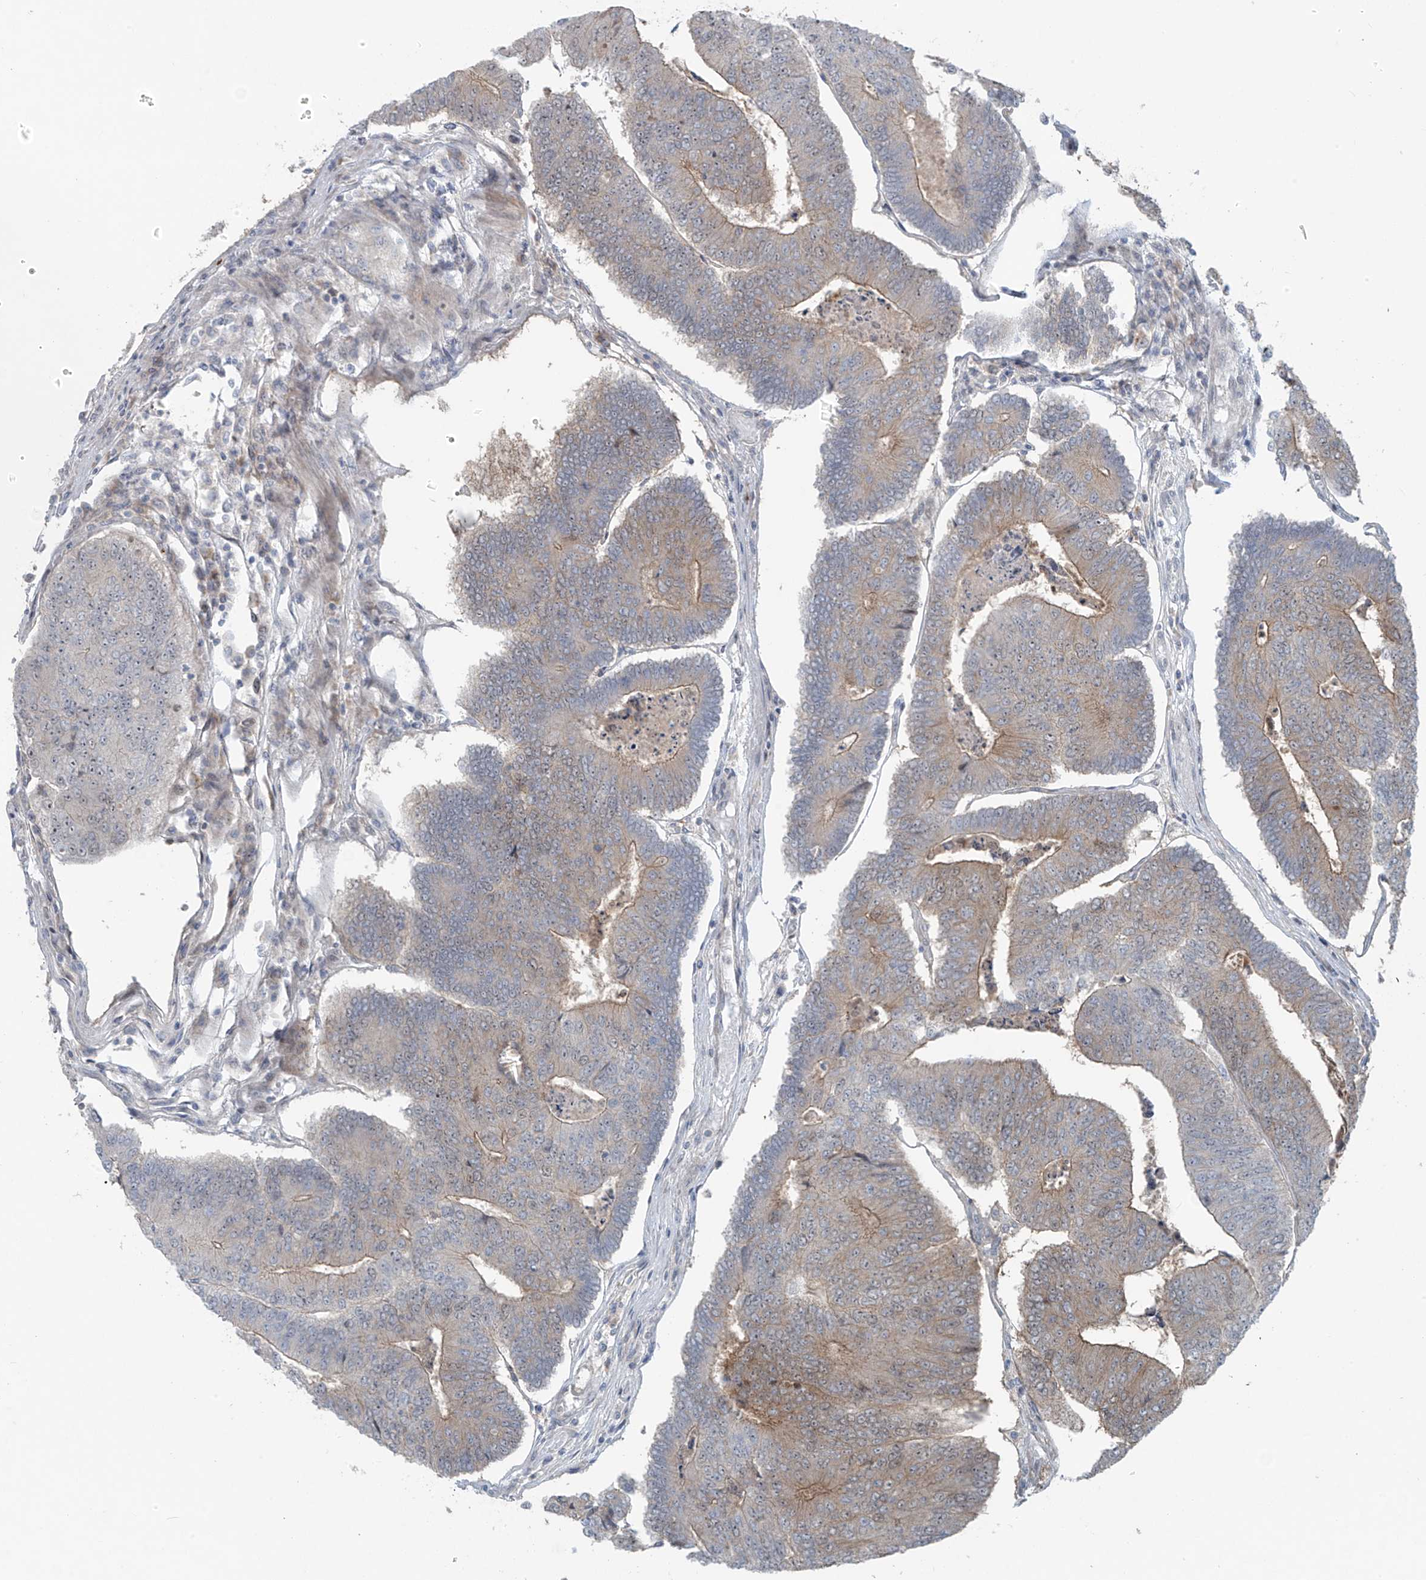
{"staining": {"intensity": "moderate", "quantity": ">75%", "location": "cytoplasmic/membranous"}, "tissue": "colorectal cancer", "cell_type": "Tumor cells", "image_type": "cancer", "snomed": [{"axis": "morphology", "description": "Adenocarcinoma, NOS"}, {"axis": "topography", "description": "Colon"}], "caption": "Immunohistochemical staining of colorectal cancer demonstrates moderate cytoplasmic/membranous protein staining in approximately >75% of tumor cells. The staining was performed using DAB (3,3'-diaminobenzidine), with brown indicating positive protein expression. Nuclei are stained blue with hematoxylin.", "gene": "PPAT", "patient": {"sex": "female", "age": 67}}